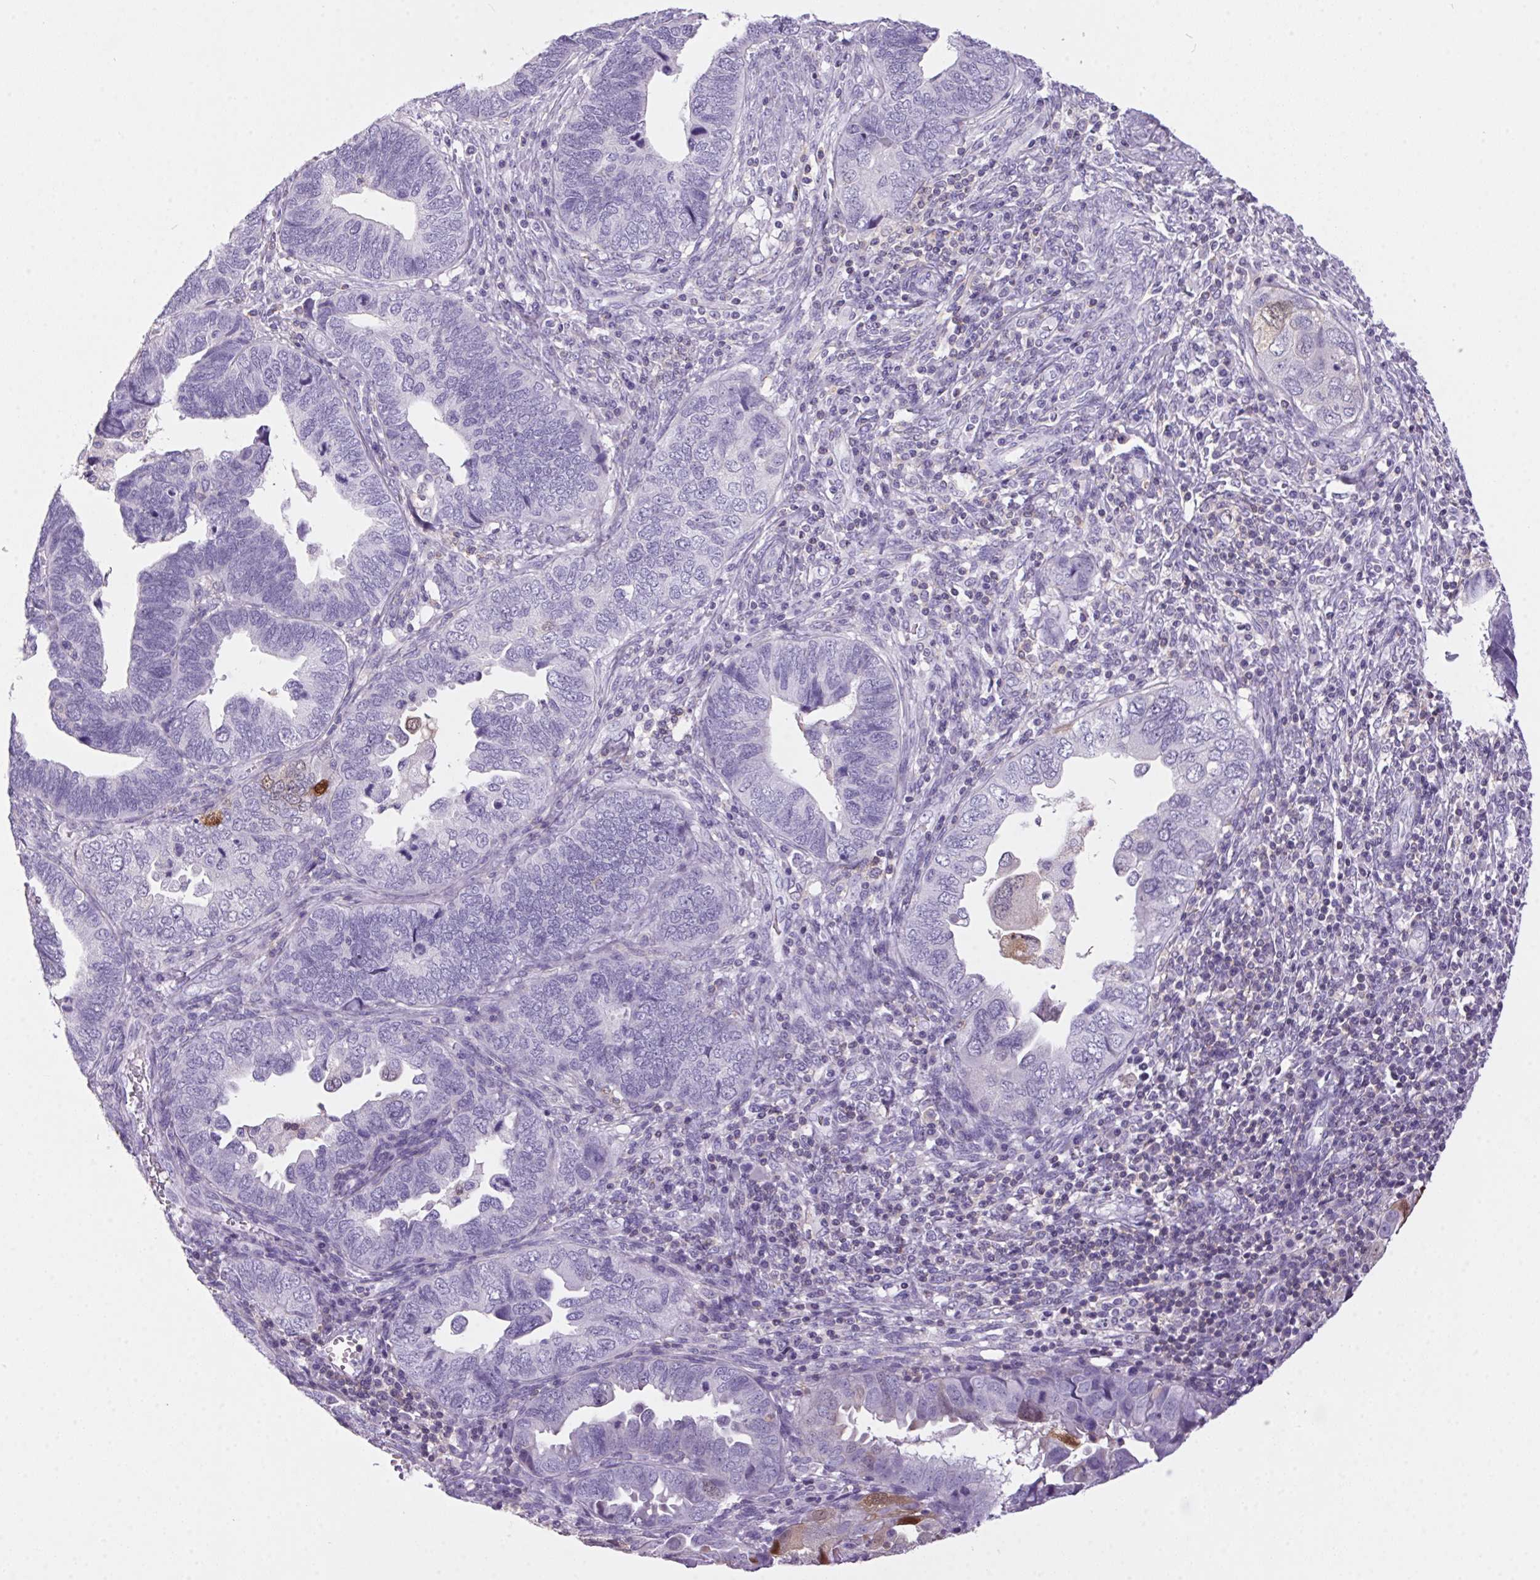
{"staining": {"intensity": "negative", "quantity": "none", "location": "none"}, "tissue": "endometrial cancer", "cell_type": "Tumor cells", "image_type": "cancer", "snomed": [{"axis": "morphology", "description": "Adenocarcinoma, NOS"}, {"axis": "topography", "description": "Endometrium"}], "caption": "Endometrial cancer was stained to show a protein in brown. There is no significant positivity in tumor cells.", "gene": "S100A2", "patient": {"sex": "female", "age": 79}}